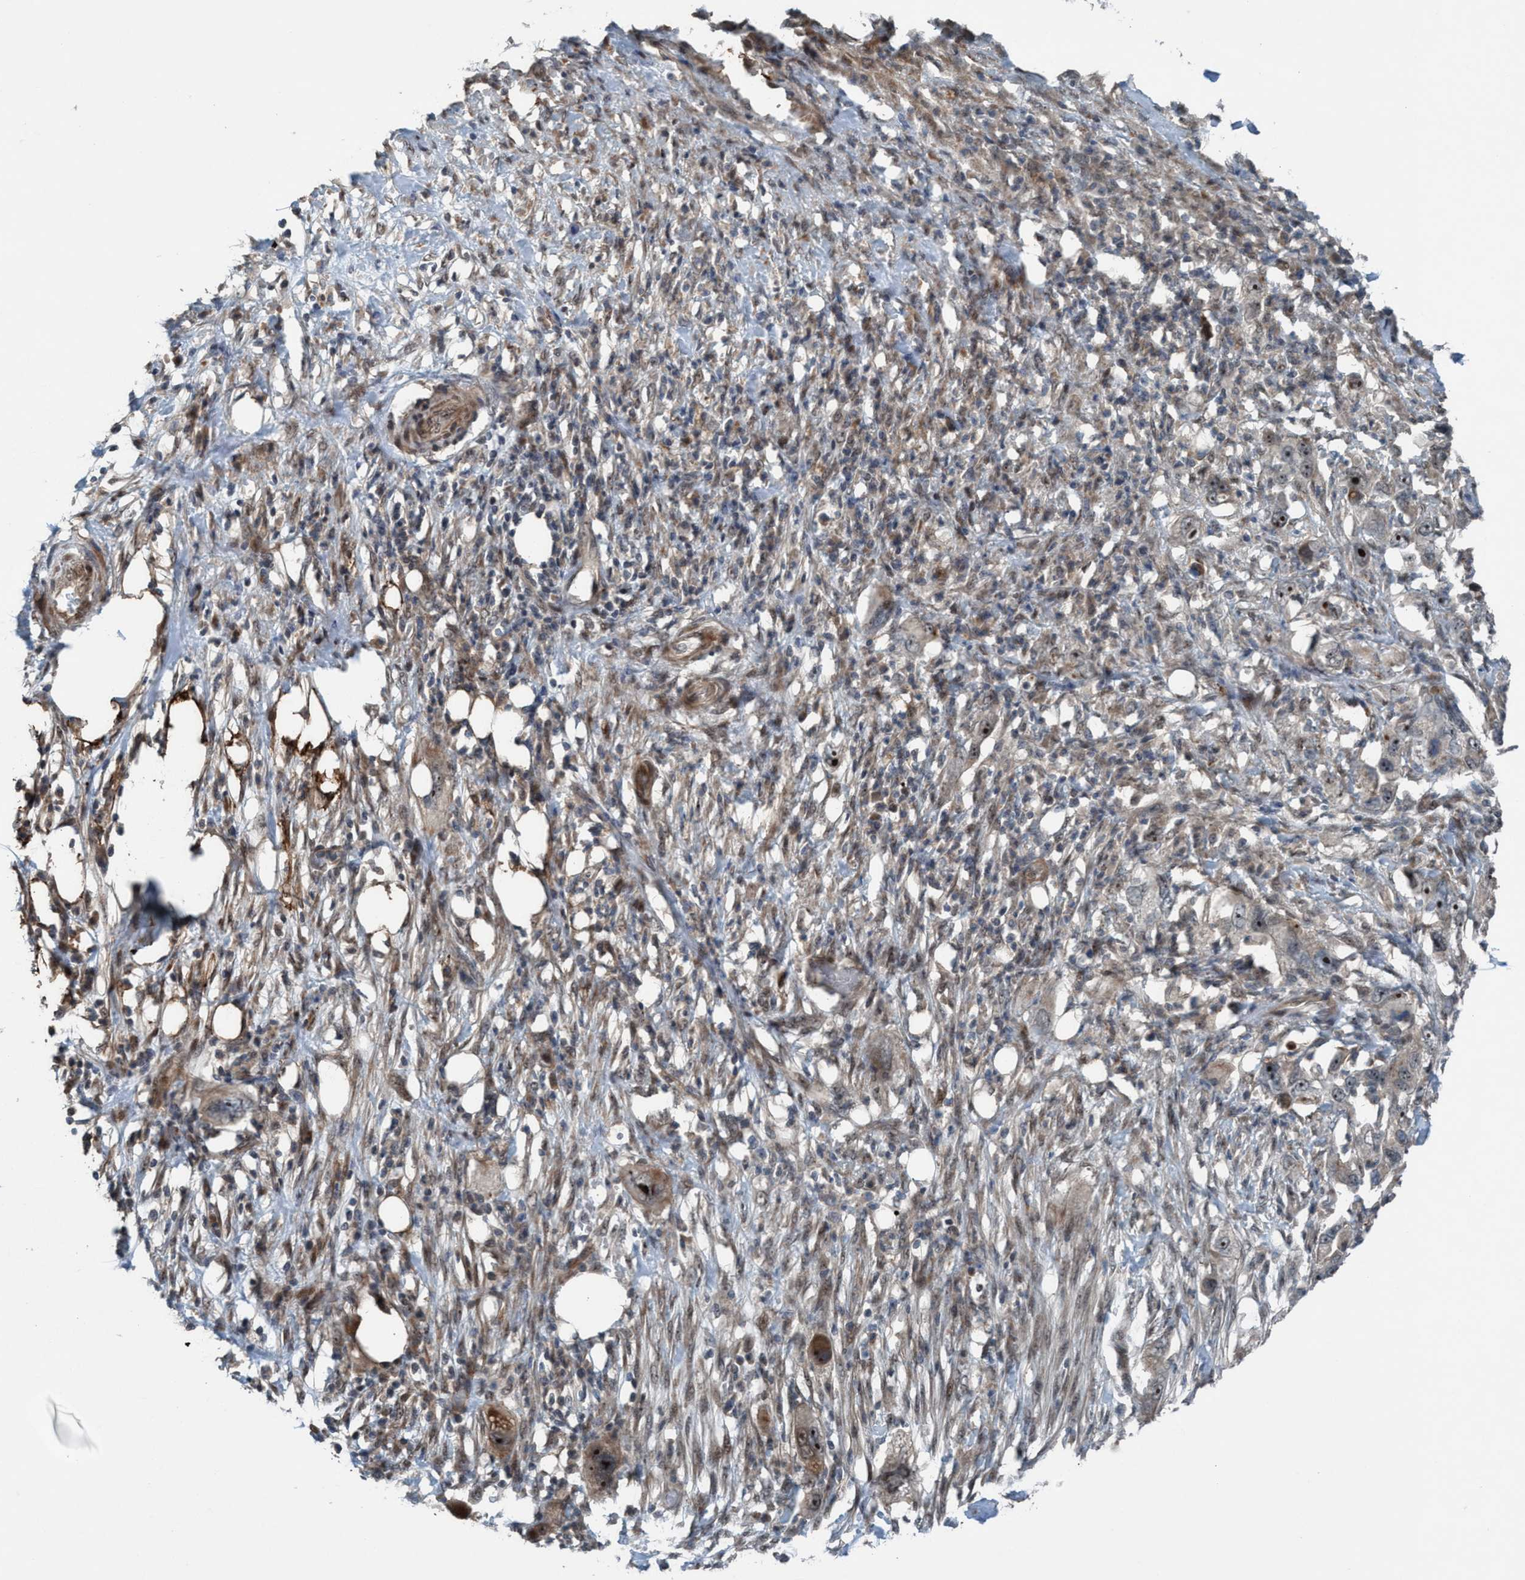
{"staining": {"intensity": "moderate", "quantity": "<25%", "location": "nuclear"}, "tissue": "pancreatic cancer", "cell_type": "Tumor cells", "image_type": "cancer", "snomed": [{"axis": "morphology", "description": "Adenocarcinoma, NOS"}, {"axis": "topography", "description": "Pancreas"}], "caption": "This is a photomicrograph of immunohistochemistry (IHC) staining of pancreatic cancer (adenocarcinoma), which shows moderate expression in the nuclear of tumor cells.", "gene": "NISCH", "patient": {"sex": "female", "age": 78}}